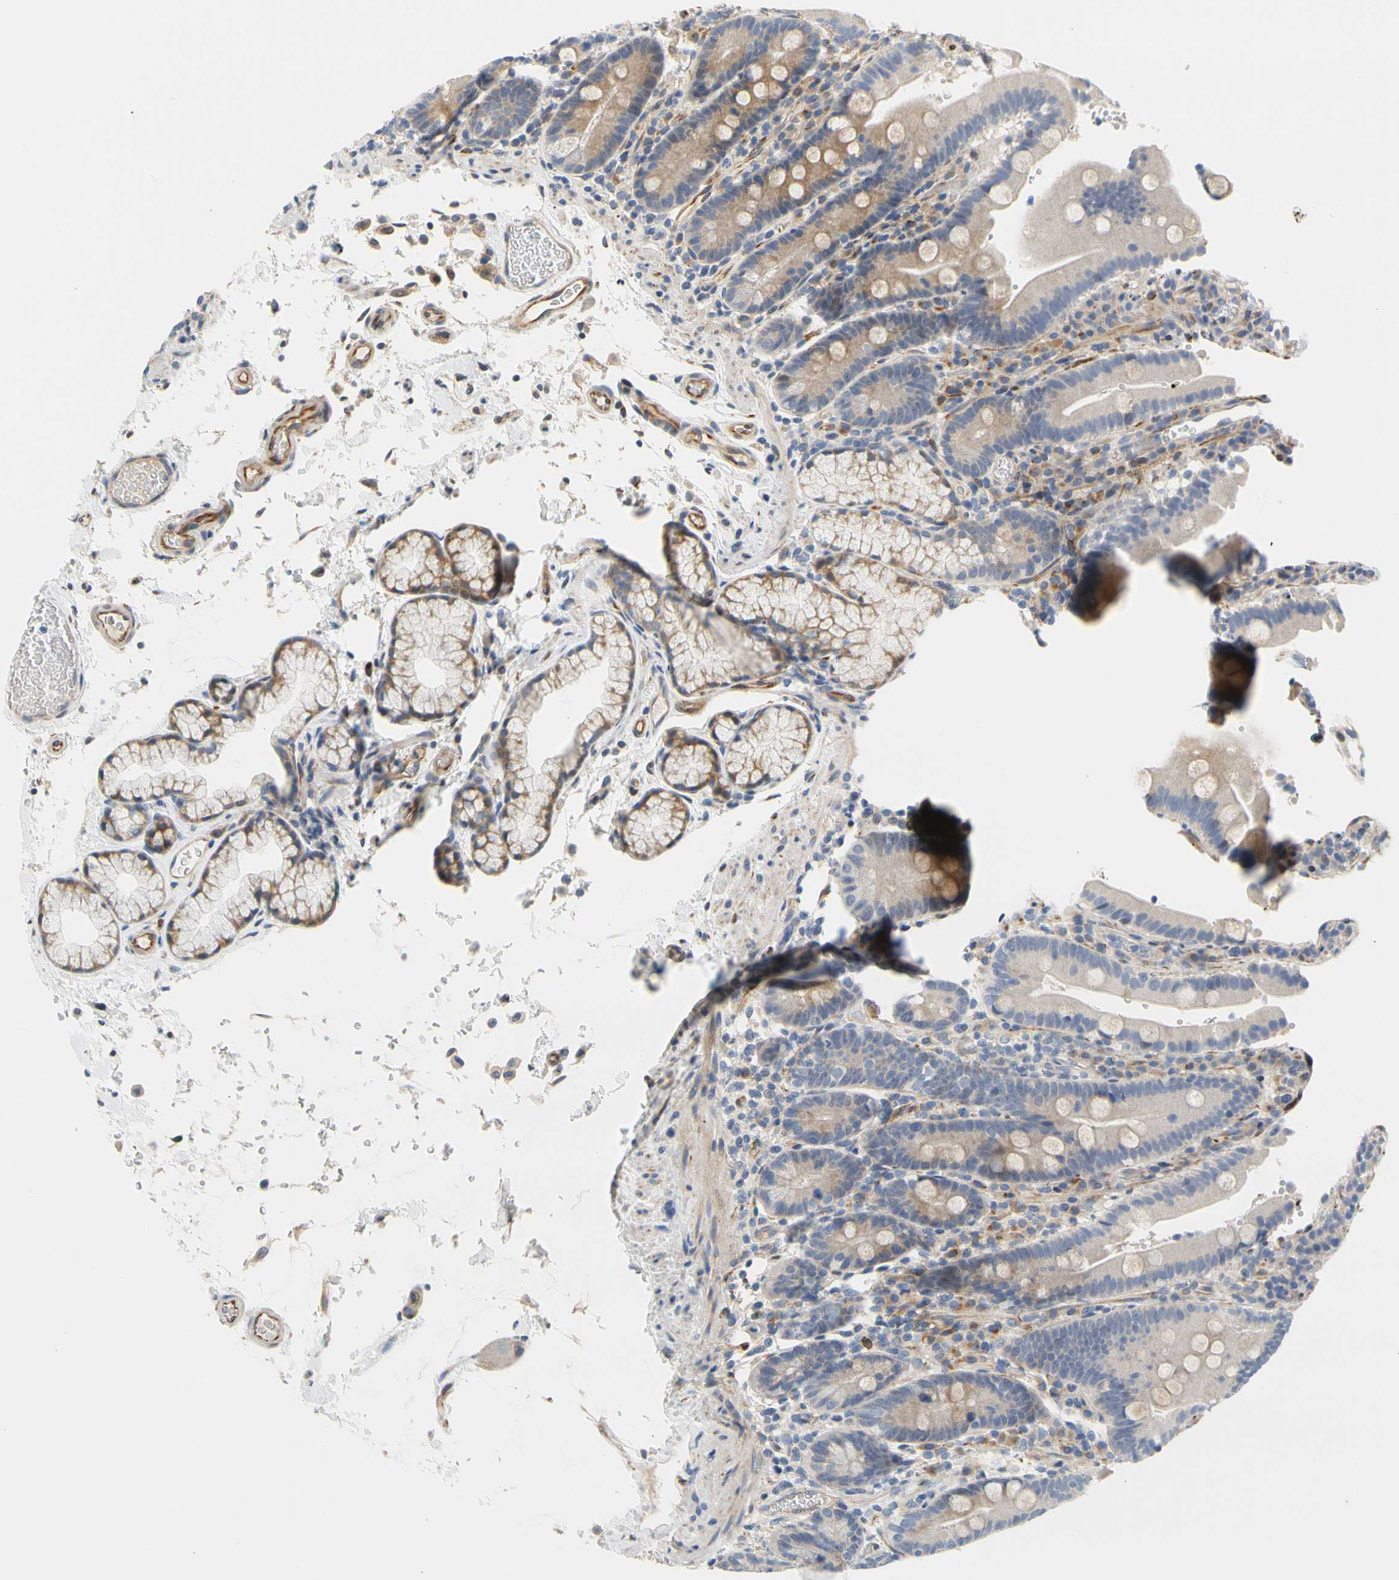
{"staining": {"intensity": "moderate", "quantity": ">75%", "location": "cytoplasmic/membranous"}, "tissue": "duodenum", "cell_type": "Glandular cells", "image_type": "normal", "snomed": [{"axis": "morphology", "description": "Normal tissue, NOS"}, {"axis": "topography", "description": "Small intestine, NOS"}], "caption": "The image shows a brown stain indicating the presence of a protein in the cytoplasmic/membranous of glandular cells in duodenum.", "gene": "ZNF236", "patient": {"sex": "female", "age": 71}}